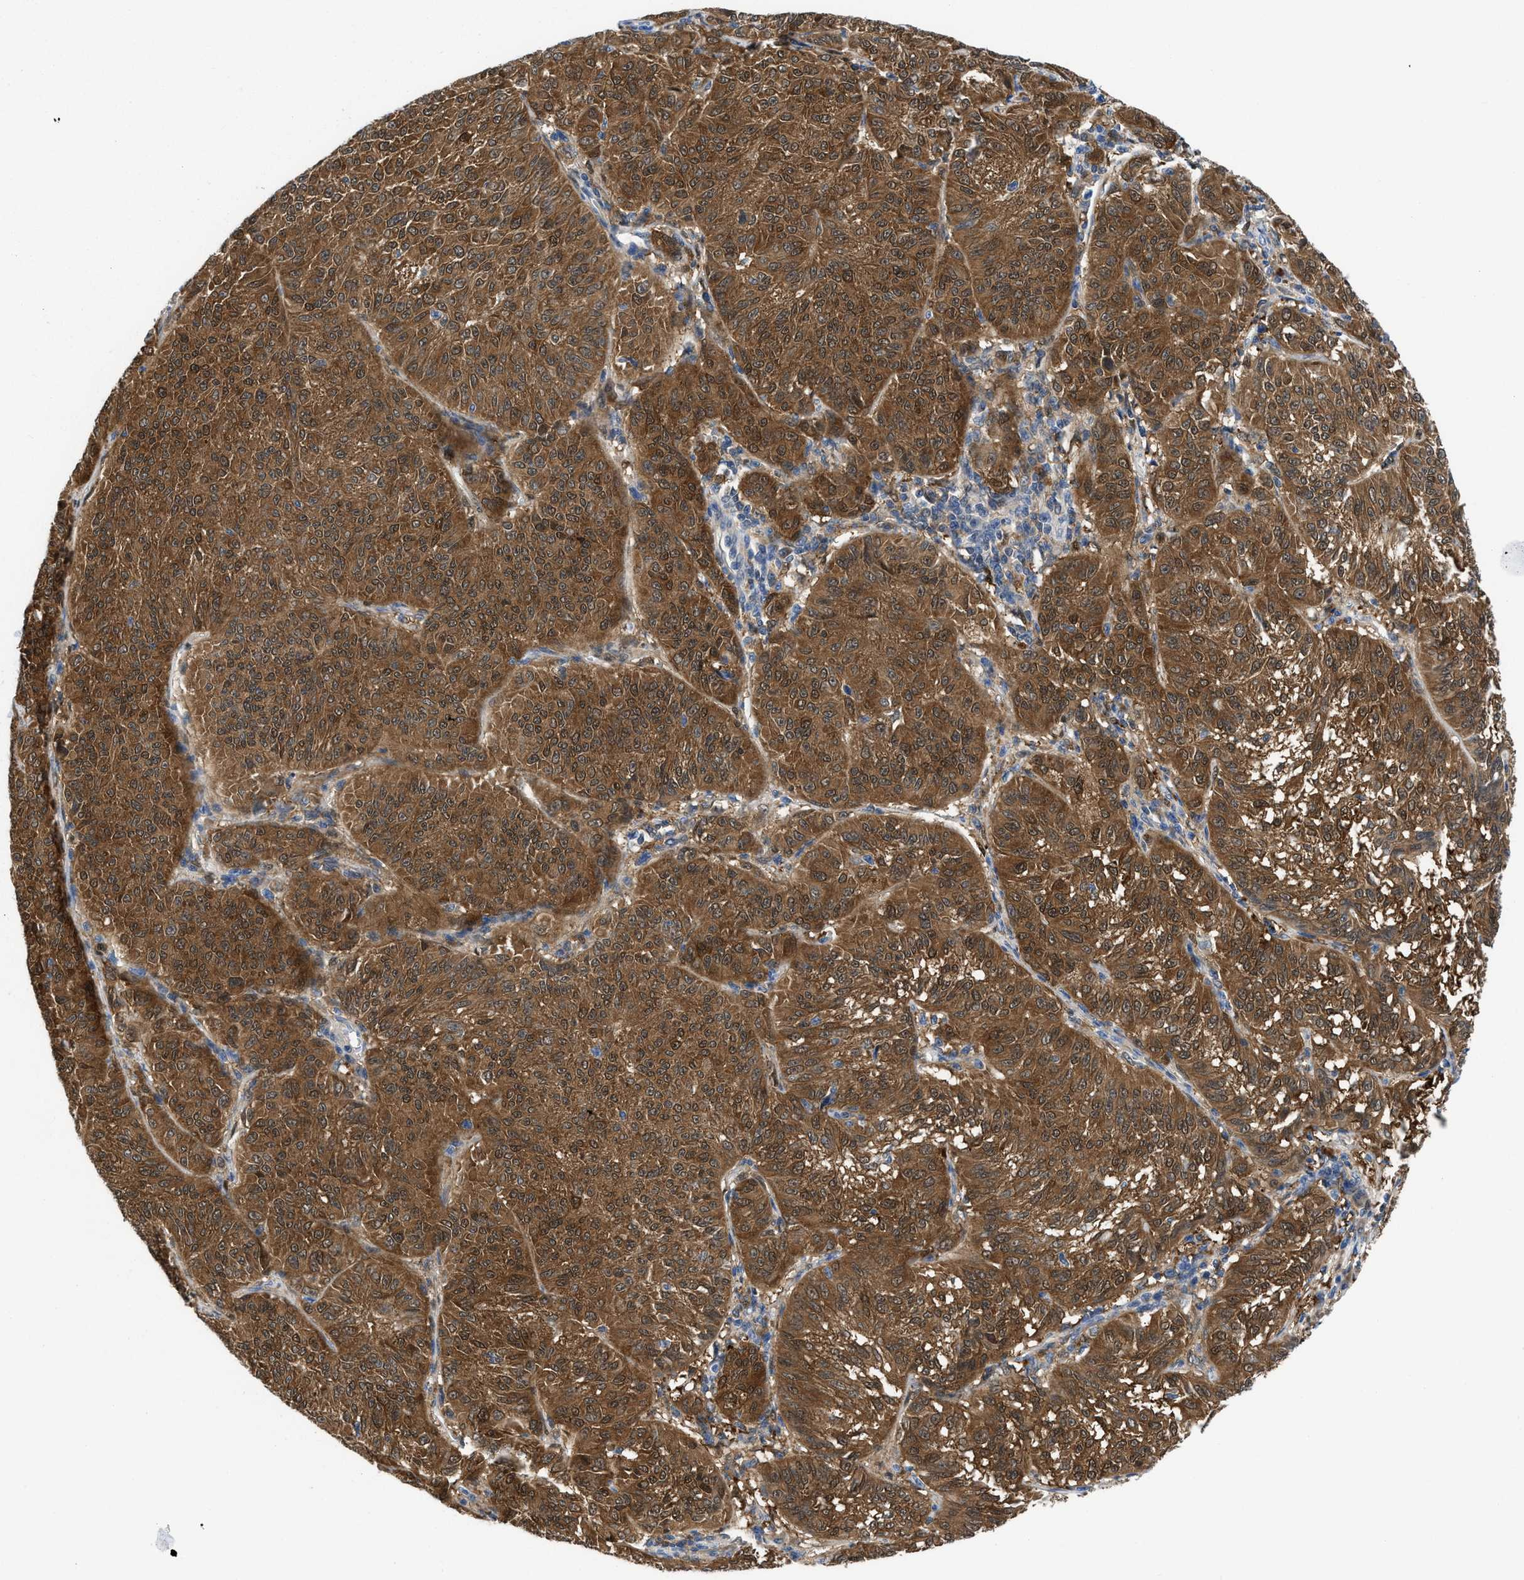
{"staining": {"intensity": "moderate", "quantity": ">75%", "location": "cytoplasmic/membranous,nuclear"}, "tissue": "melanoma", "cell_type": "Tumor cells", "image_type": "cancer", "snomed": [{"axis": "morphology", "description": "Malignant melanoma, NOS"}, {"axis": "topography", "description": "Skin"}], "caption": "A histopathology image of melanoma stained for a protein displays moderate cytoplasmic/membranous and nuclear brown staining in tumor cells. (brown staining indicates protein expression, while blue staining denotes nuclei).", "gene": "CBR1", "patient": {"sex": "female", "age": 72}}